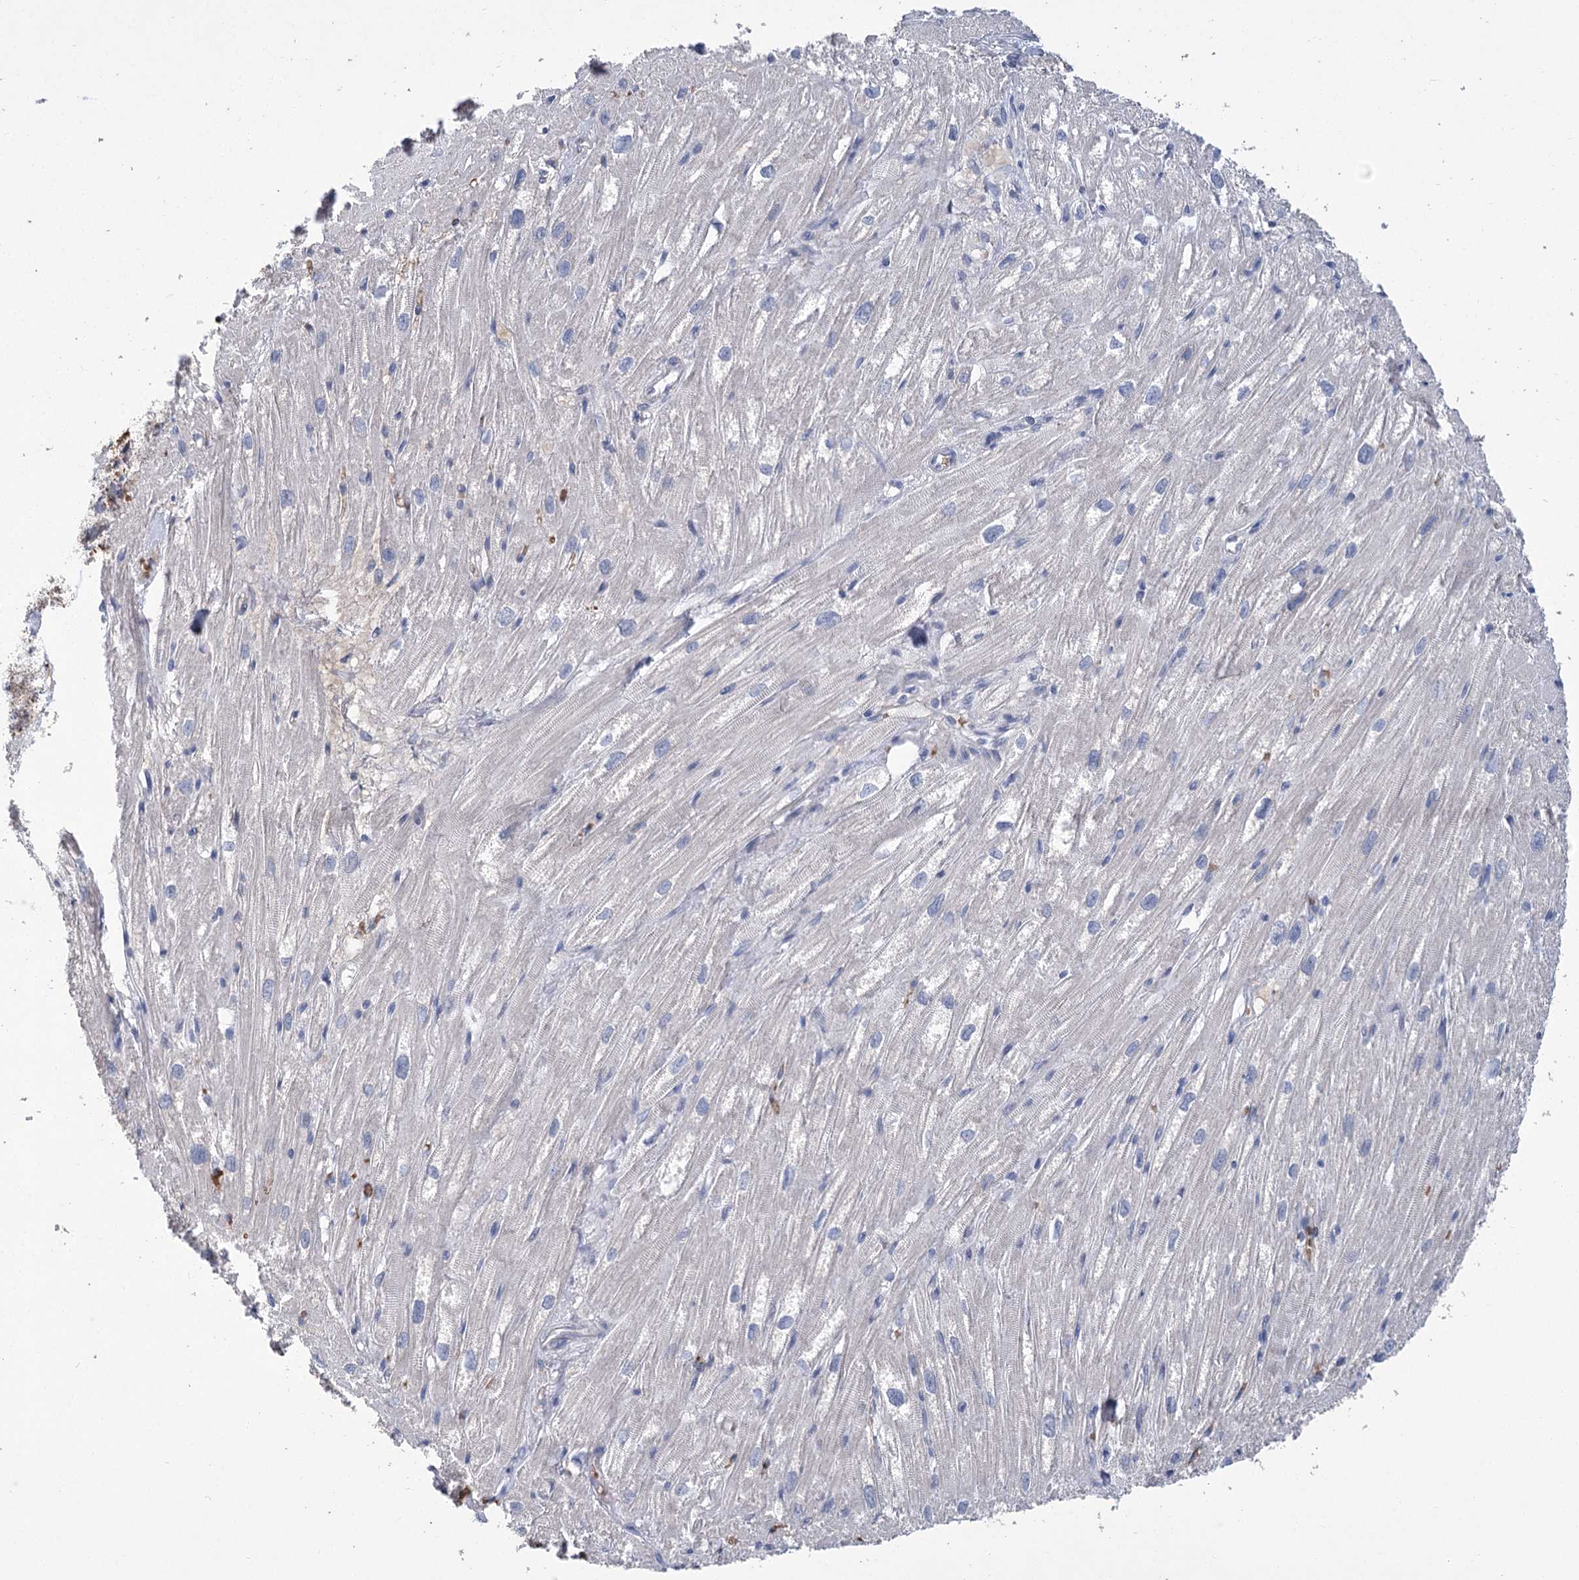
{"staining": {"intensity": "weak", "quantity": "25%-75%", "location": "cytoplasmic/membranous"}, "tissue": "heart muscle", "cell_type": "Cardiomyocytes", "image_type": "normal", "snomed": [{"axis": "morphology", "description": "Normal tissue, NOS"}, {"axis": "topography", "description": "Heart"}], "caption": "Protein expression by IHC demonstrates weak cytoplasmic/membranous expression in about 25%-75% of cardiomyocytes in normal heart muscle. Ihc stains the protein in brown and the nuclei are stained blue.", "gene": "HBA1", "patient": {"sex": "male", "age": 50}}